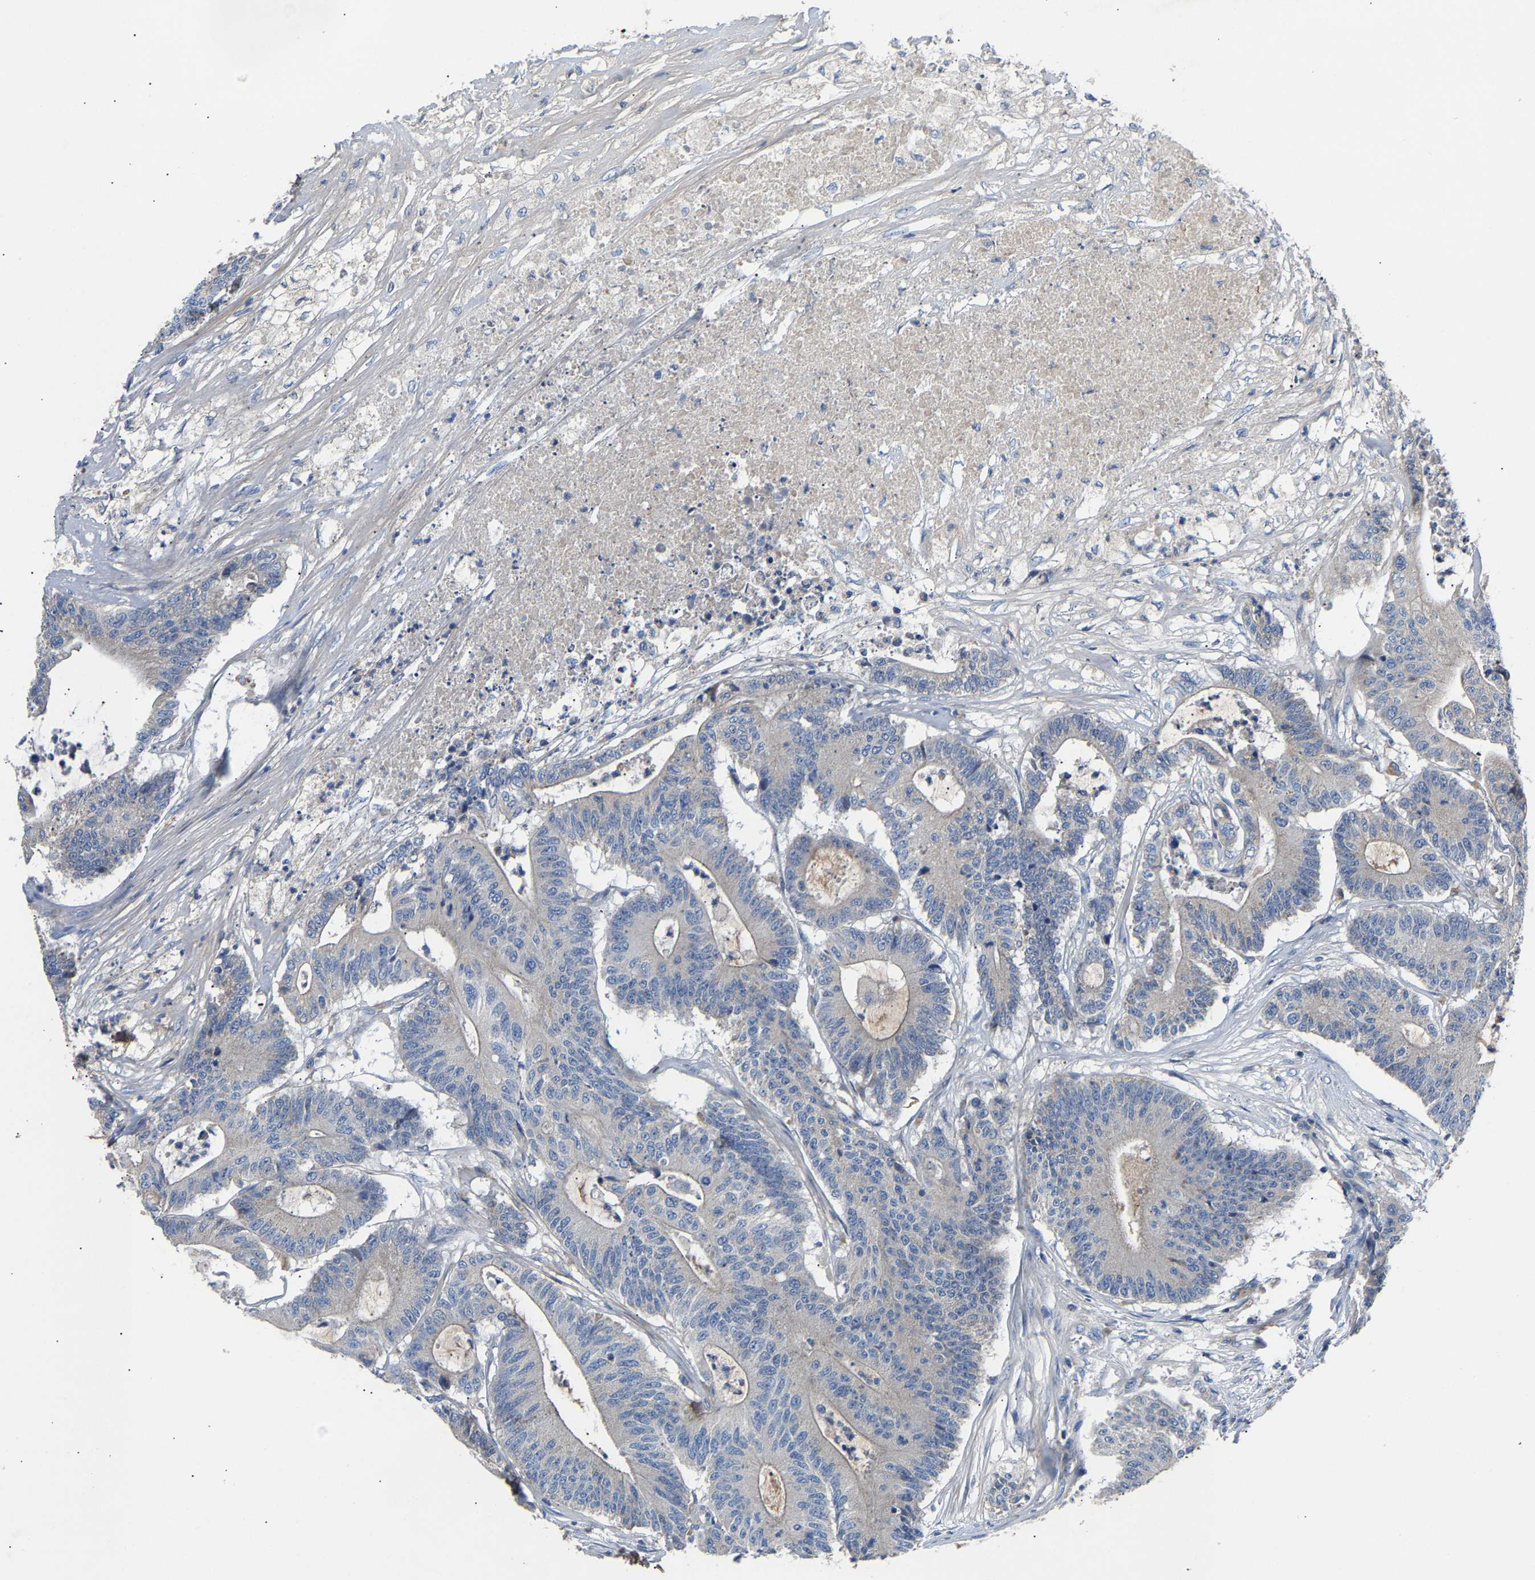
{"staining": {"intensity": "negative", "quantity": "none", "location": "none"}, "tissue": "colorectal cancer", "cell_type": "Tumor cells", "image_type": "cancer", "snomed": [{"axis": "morphology", "description": "Adenocarcinoma, NOS"}, {"axis": "topography", "description": "Colon"}], "caption": "High power microscopy image of an immunohistochemistry image of colorectal cancer (adenocarcinoma), revealing no significant expression in tumor cells. (Brightfield microscopy of DAB immunohistochemistry at high magnification).", "gene": "CCDC171", "patient": {"sex": "female", "age": 84}}